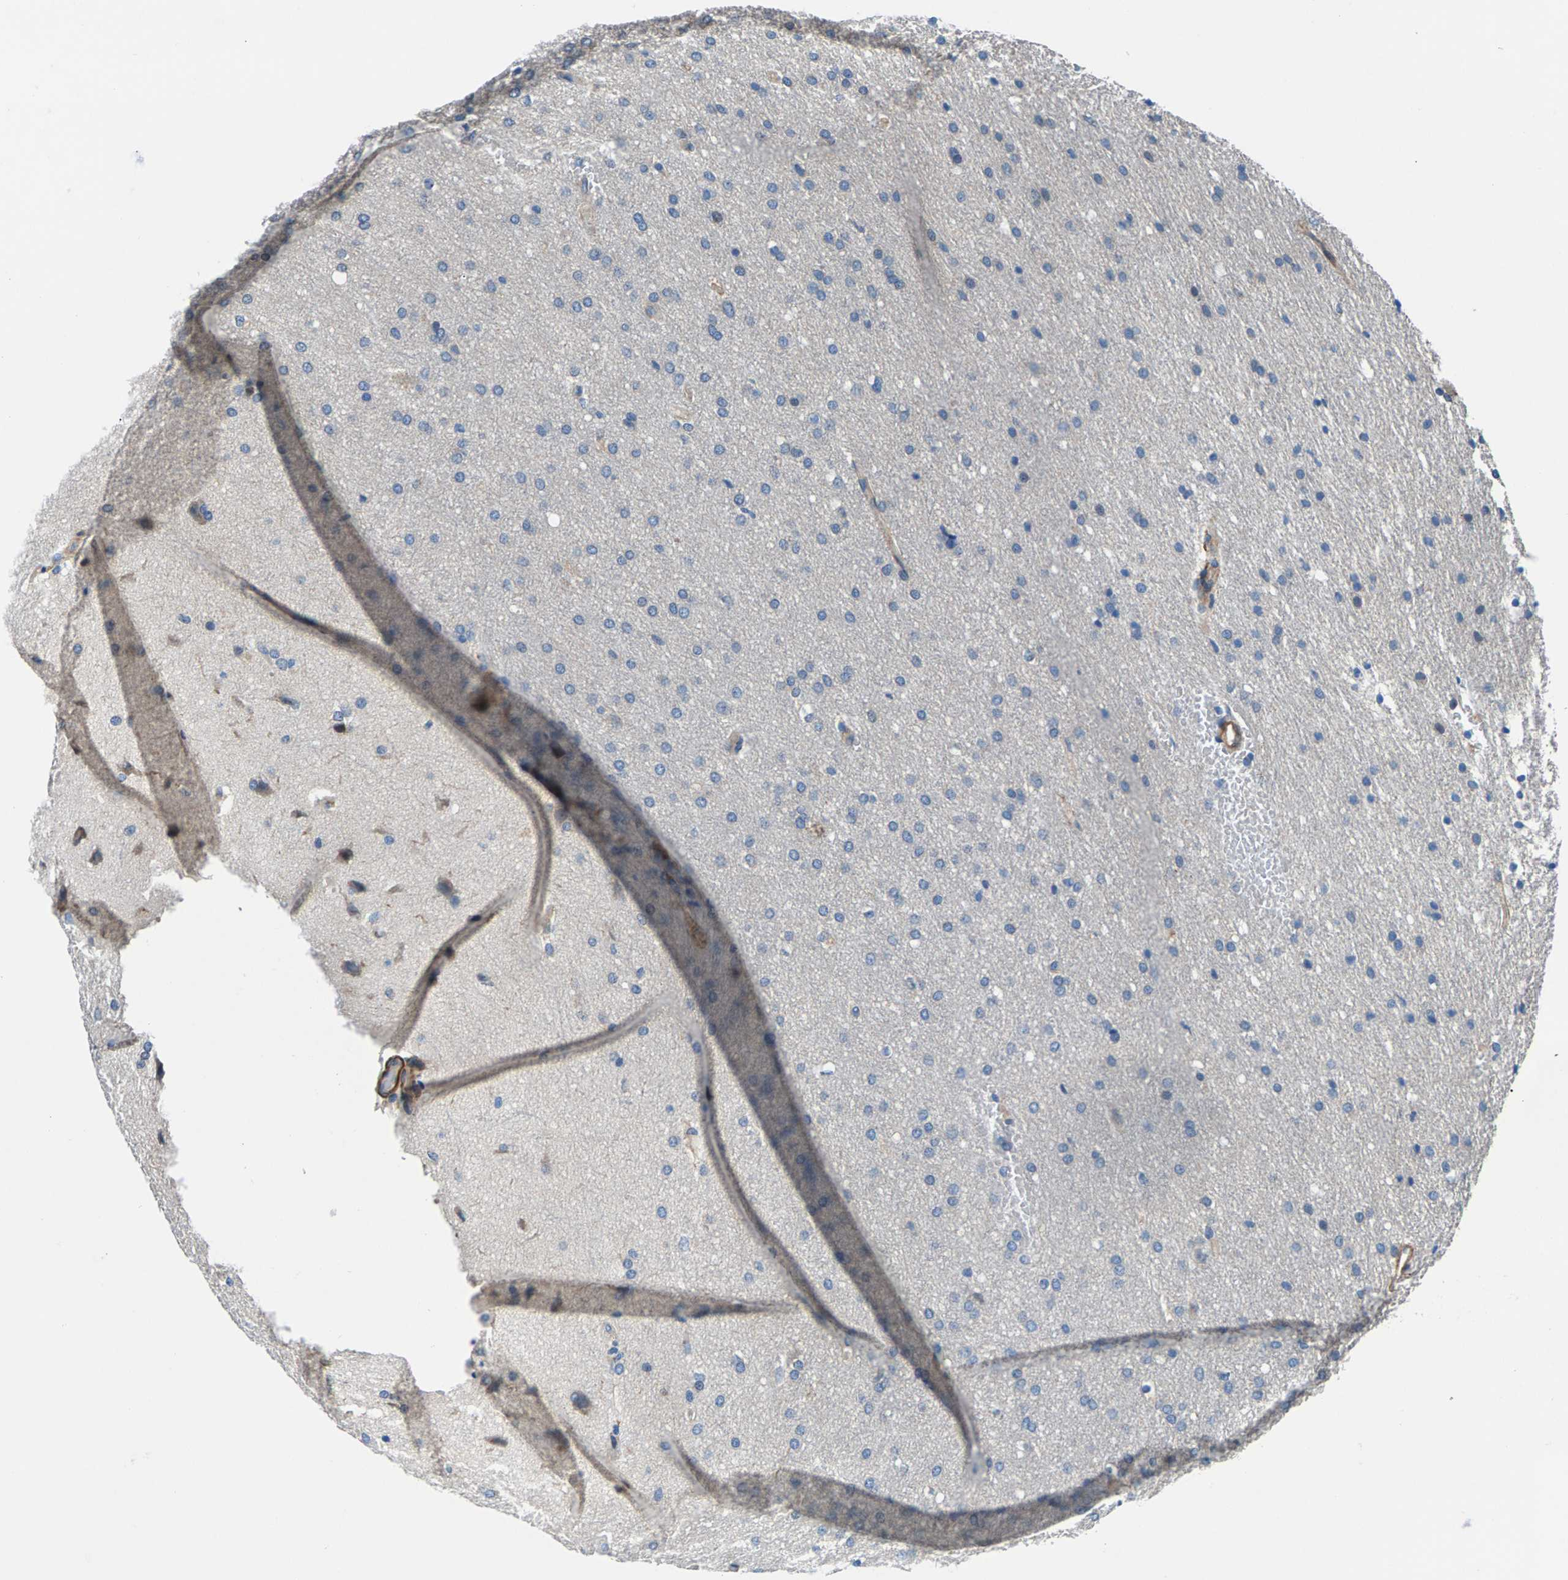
{"staining": {"intensity": "negative", "quantity": "none", "location": "none"}, "tissue": "glioma", "cell_type": "Tumor cells", "image_type": "cancer", "snomed": [{"axis": "morphology", "description": "Glioma, malignant, Low grade"}, {"axis": "topography", "description": "Brain"}], "caption": "This photomicrograph is of glioma stained with immunohistochemistry (IHC) to label a protein in brown with the nuclei are counter-stained blue. There is no staining in tumor cells. The staining was performed using DAB (3,3'-diaminobenzidine) to visualize the protein expression in brown, while the nuclei were stained in blue with hematoxylin (Magnification: 20x).", "gene": "CDRT4", "patient": {"sex": "female", "age": 37}}